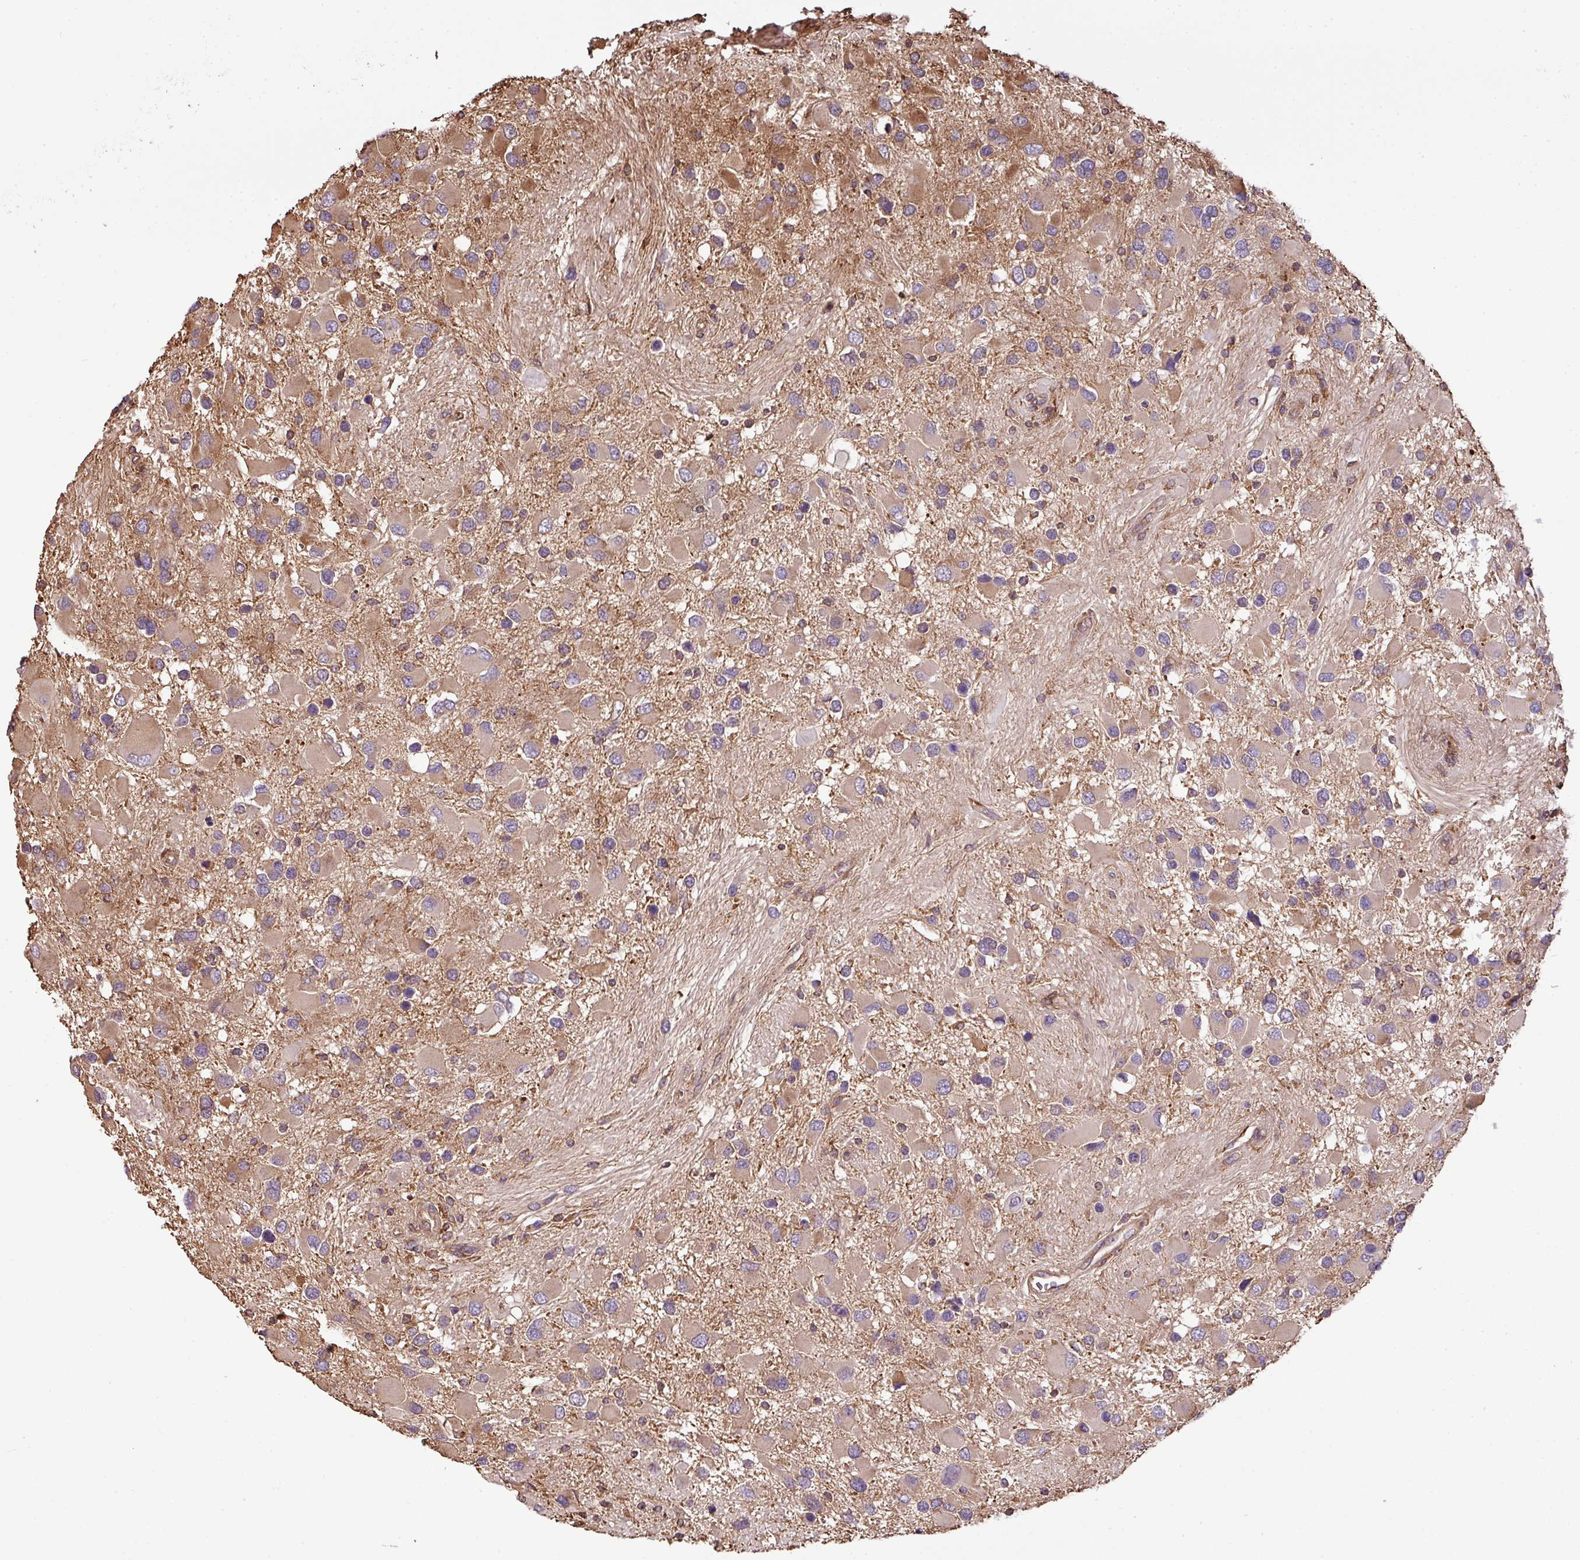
{"staining": {"intensity": "moderate", "quantity": "25%-75%", "location": "cytoplasmic/membranous"}, "tissue": "glioma", "cell_type": "Tumor cells", "image_type": "cancer", "snomed": [{"axis": "morphology", "description": "Glioma, malignant, High grade"}, {"axis": "topography", "description": "Brain"}], "caption": "About 25%-75% of tumor cells in glioma exhibit moderate cytoplasmic/membranous protein expression as visualized by brown immunohistochemical staining.", "gene": "VENTX", "patient": {"sex": "male", "age": 53}}